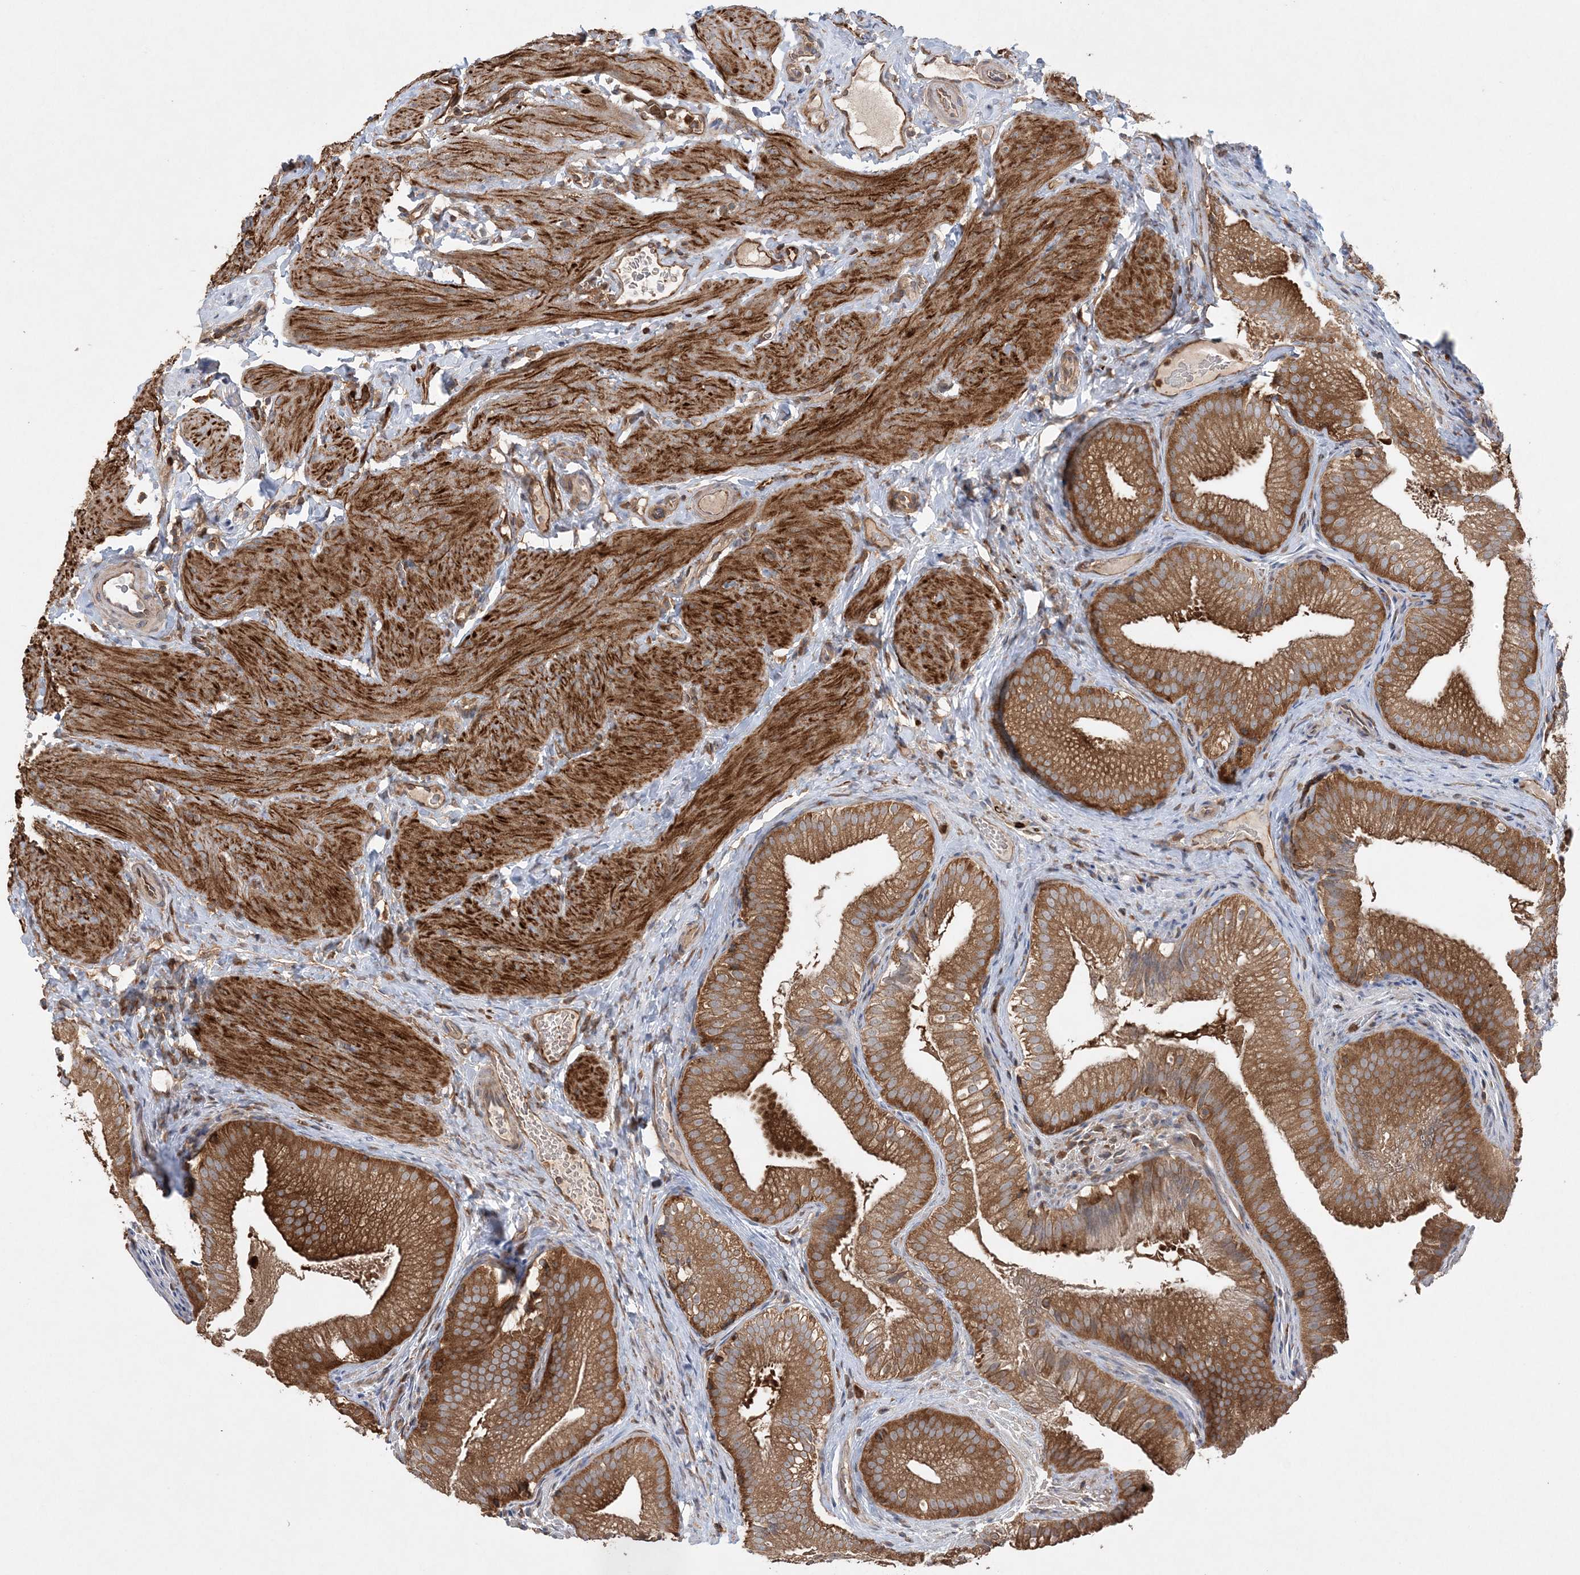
{"staining": {"intensity": "strong", "quantity": ">75%", "location": "cytoplasmic/membranous"}, "tissue": "gallbladder", "cell_type": "Glandular cells", "image_type": "normal", "snomed": [{"axis": "morphology", "description": "Normal tissue, NOS"}, {"axis": "topography", "description": "Gallbladder"}], "caption": "Immunohistochemical staining of benign human gallbladder reveals strong cytoplasmic/membranous protein staining in about >75% of glandular cells.", "gene": "ACAP2", "patient": {"sex": "female", "age": 30}}